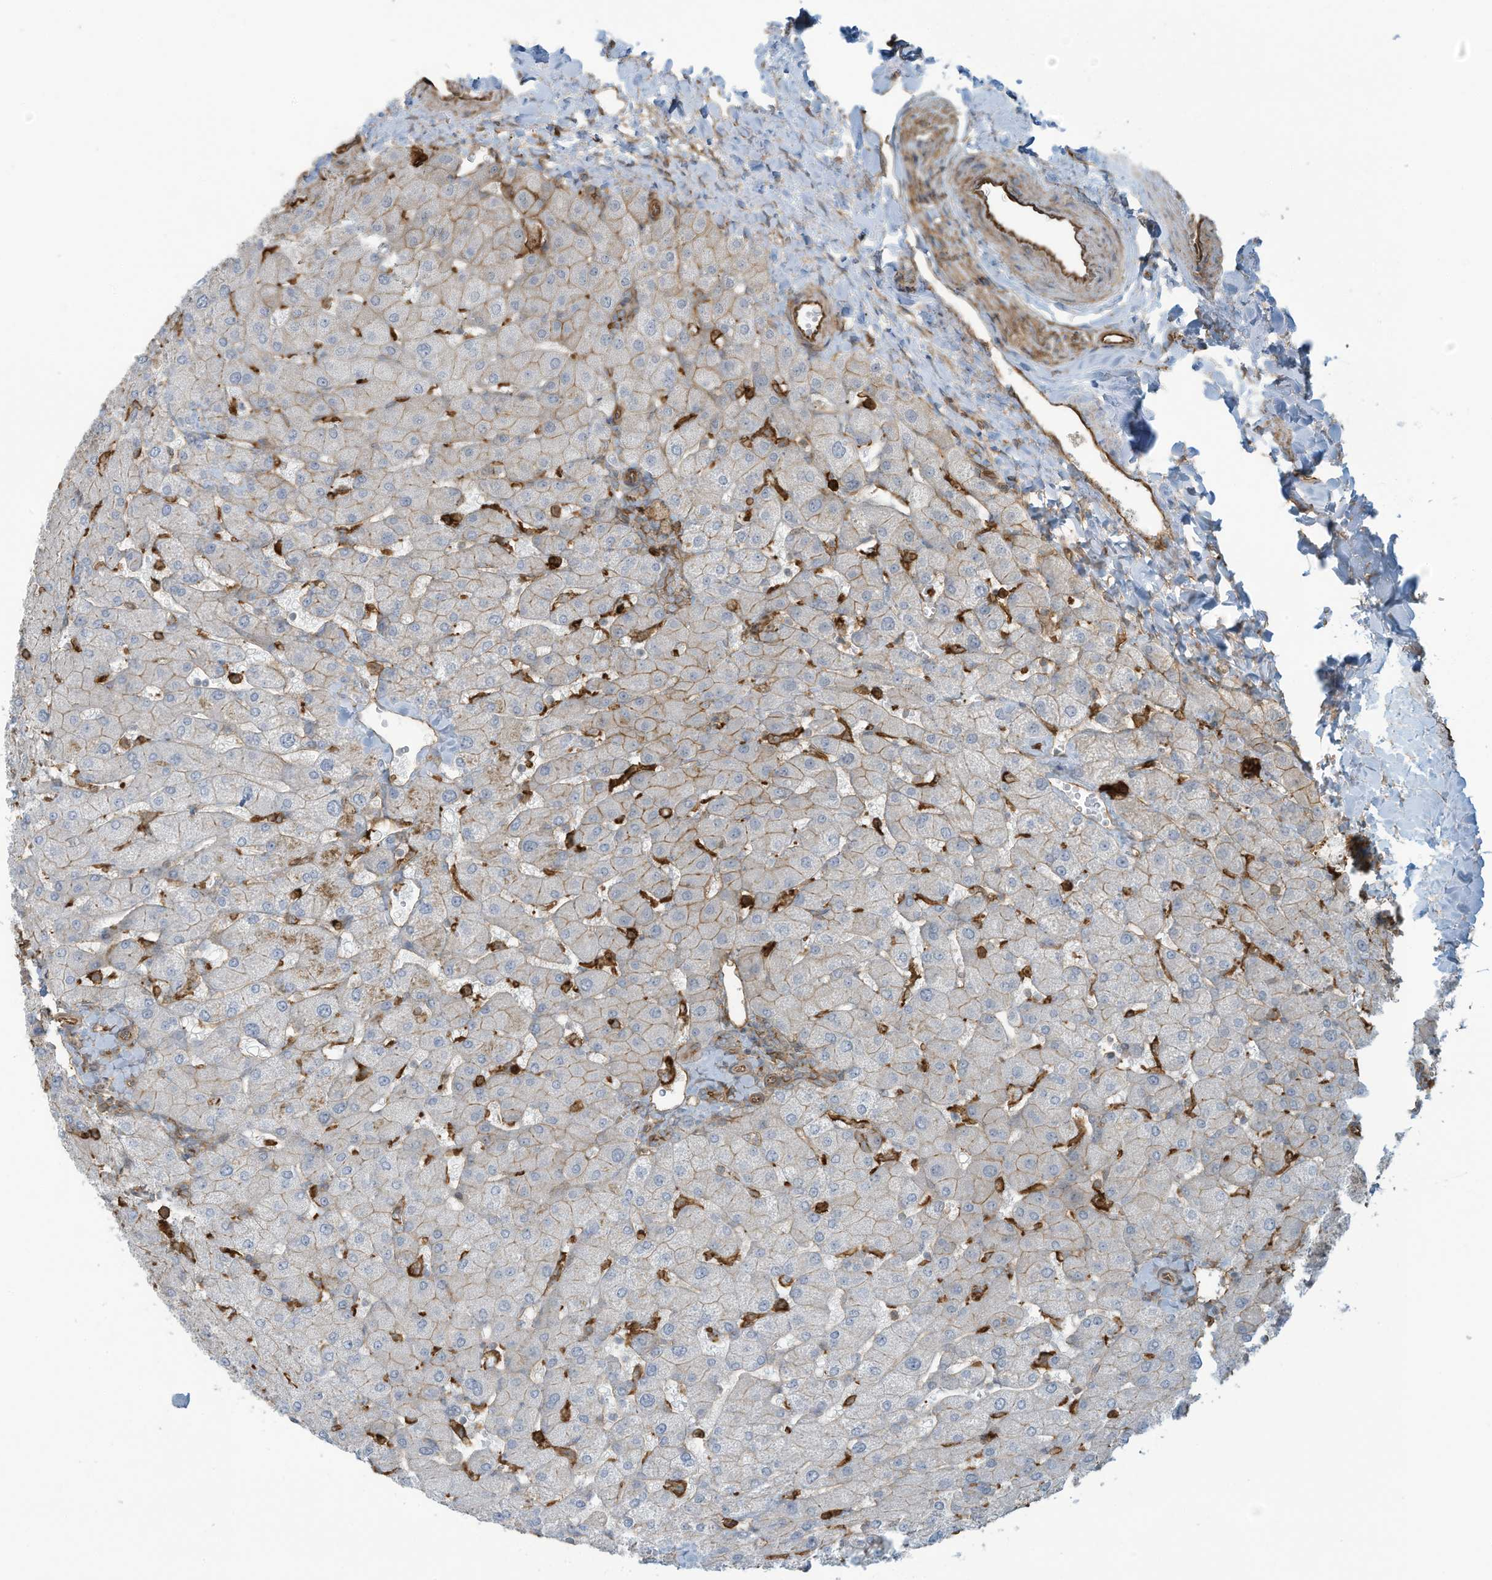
{"staining": {"intensity": "moderate", "quantity": "25%-75%", "location": "cytoplasmic/membranous"}, "tissue": "liver", "cell_type": "Cholangiocytes", "image_type": "normal", "snomed": [{"axis": "morphology", "description": "Normal tissue, NOS"}, {"axis": "topography", "description": "Liver"}], "caption": "Protein staining of benign liver exhibits moderate cytoplasmic/membranous expression in approximately 25%-75% of cholangiocytes. The protein is shown in brown color, while the nuclei are stained blue.", "gene": "SLC9A2", "patient": {"sex": "male", "age": 55}}